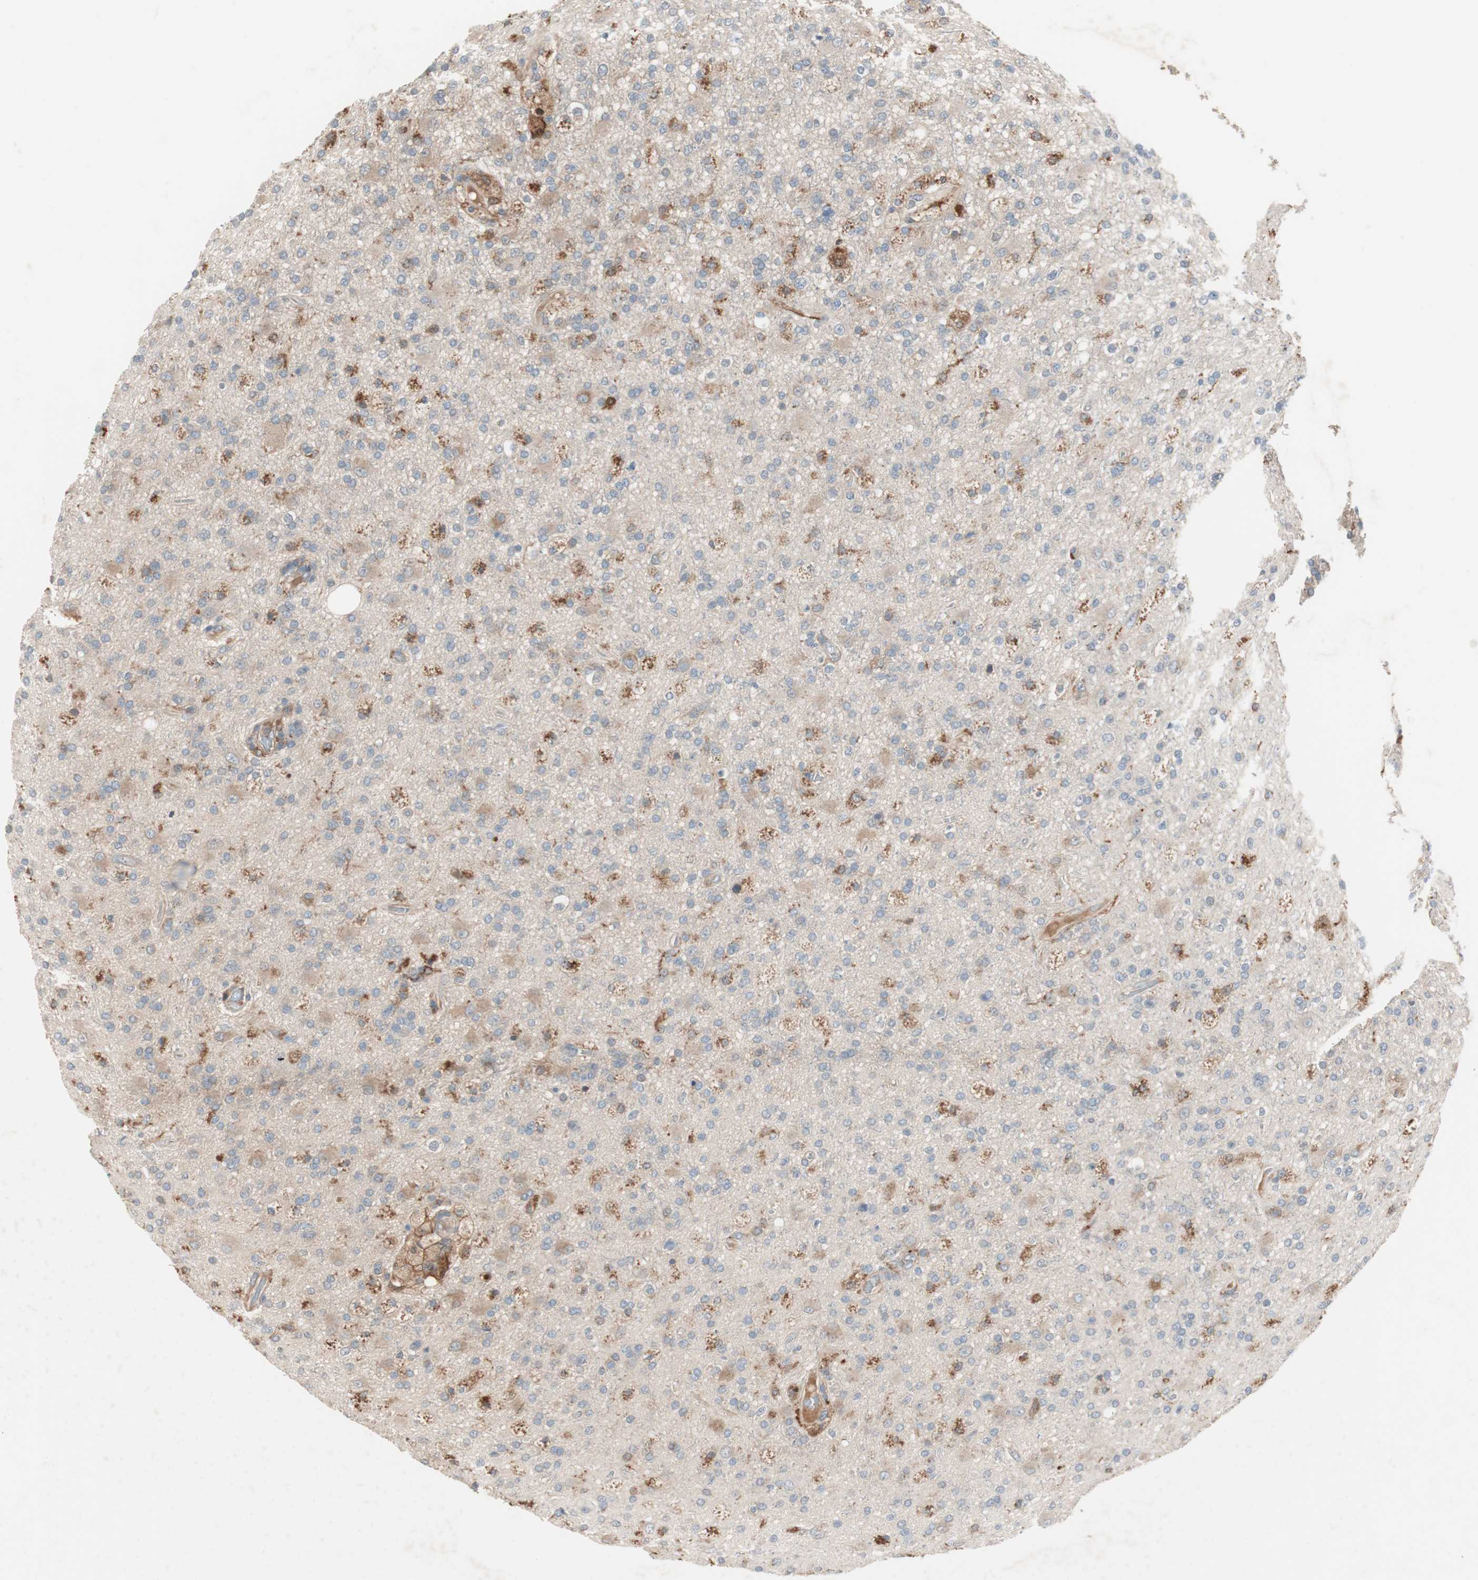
{"staining": {"intensity": "weak", "quantity": "25%-75%", "location": "cytoplasmic/membranous"}, "tissue": "glioma", "cell_type": "Tumor cells", "image_type": "cancer", "snomed": [{"axis": "morphology", "description": "Glioma, malignant, High grade"}, {"axis": "topography", "description": "Brain"}], "caption": "Protein expression by IHC displays weak cytoplasmic/membranous positivity in approximately 25%-75% of tumor cells in glioma. Immunohistochemistry (ihc) stains the protein of interest in brown and the nuclei are stained blue.", "gene": "STAB1", "patient": {"sex": "male", "age": 33}}